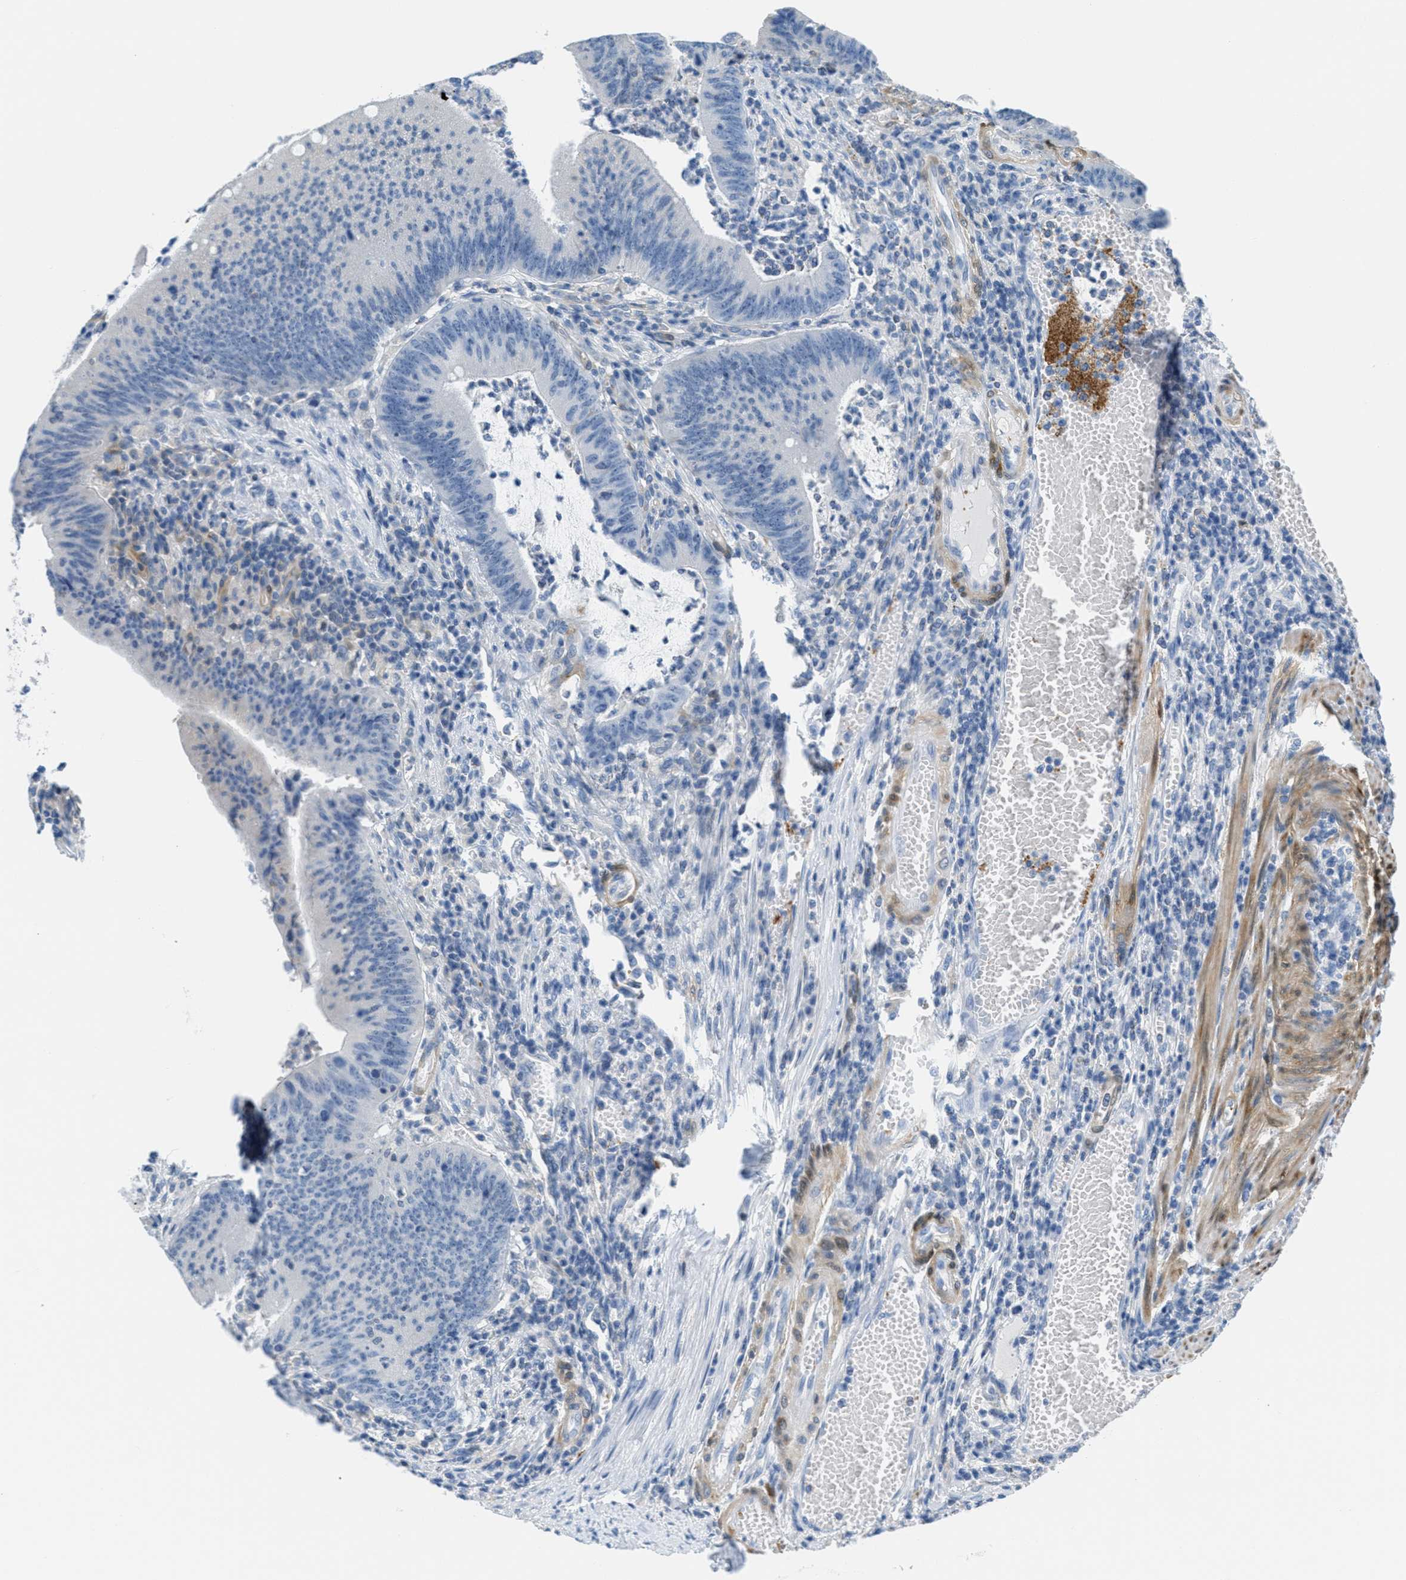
{"staining": {"intensity": "negative", "quantity": "none", "location": "none"}, "tissue": "colorectal cancer", "cell_type": "Tumor cells", "image_type": "cancer", "snomed": [{"axis": "morphology", "description": "Normal tissue, NOS"}, {"axis": "morphology", "description": "Adenocarcinoma, NOS"}, {"axis": "topography", "description": "Rectum"}], "caption": "IHC of human colorectal cancer (adenocarcinoma) shows no staining in tumor cells.", "gene": "MAPRE2", "patient": {"sex": "female", "age": 66}}